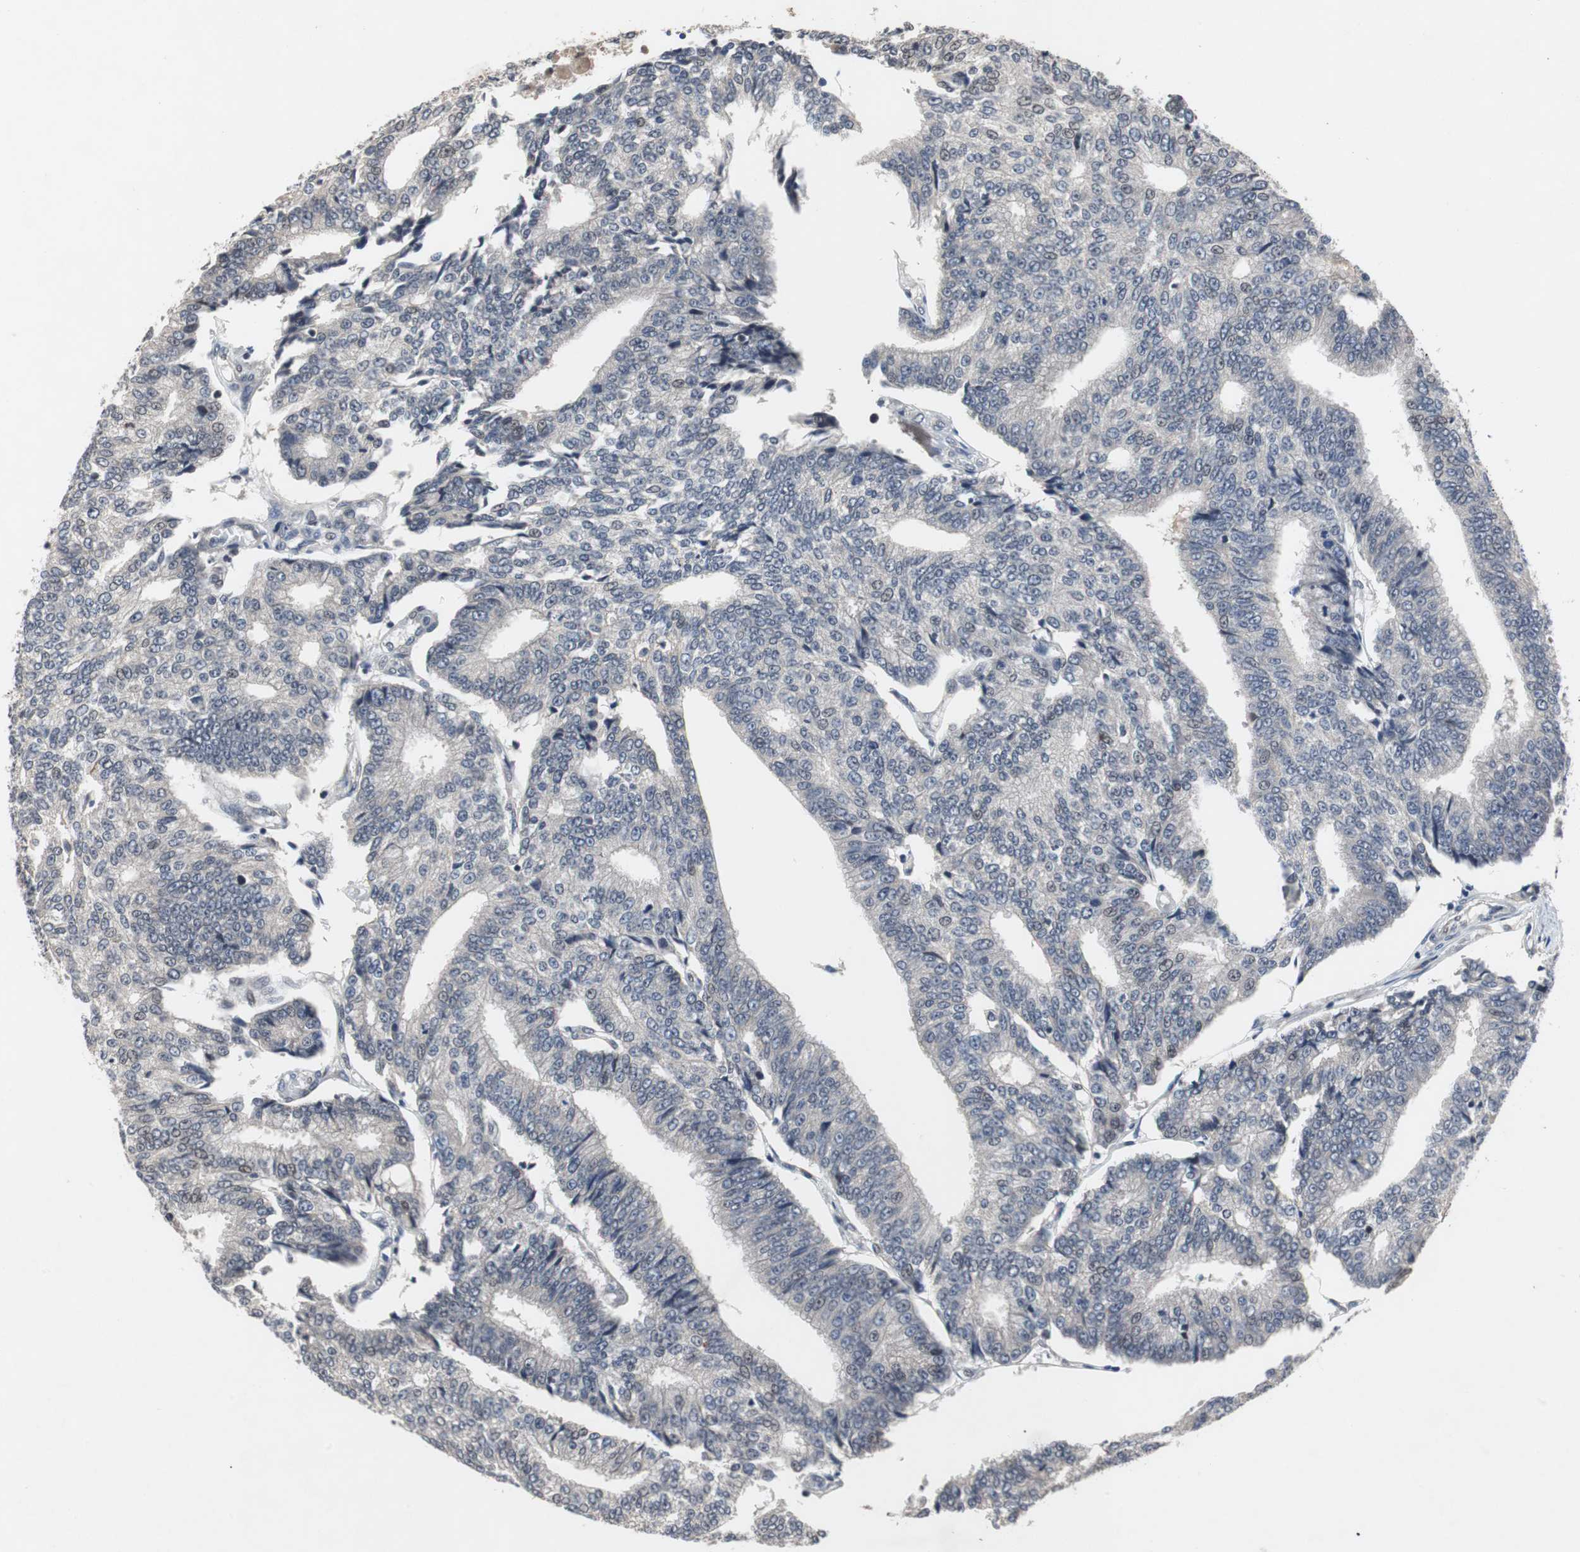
{"staining": {"intensity": "negative", "quantity": "none", "location": "none"}, "tissue": "prostate cancer", "cell_type": "Tumor cells", "image_type": "cancer", "snomed": [{"axis": "morphology", "description": "Adenocarcinoma, High grade"}, {"axis": "topography", "description": "Prostate"}], "caption": "Immunohistochemistry photomicrograph of human adenocarcinoma (high-grade) (prostate) stained for a protein (brown), which displays no positivity in tumor cells.", "gene": "TP63", "patient": {"sex": "male", "age": 55}}